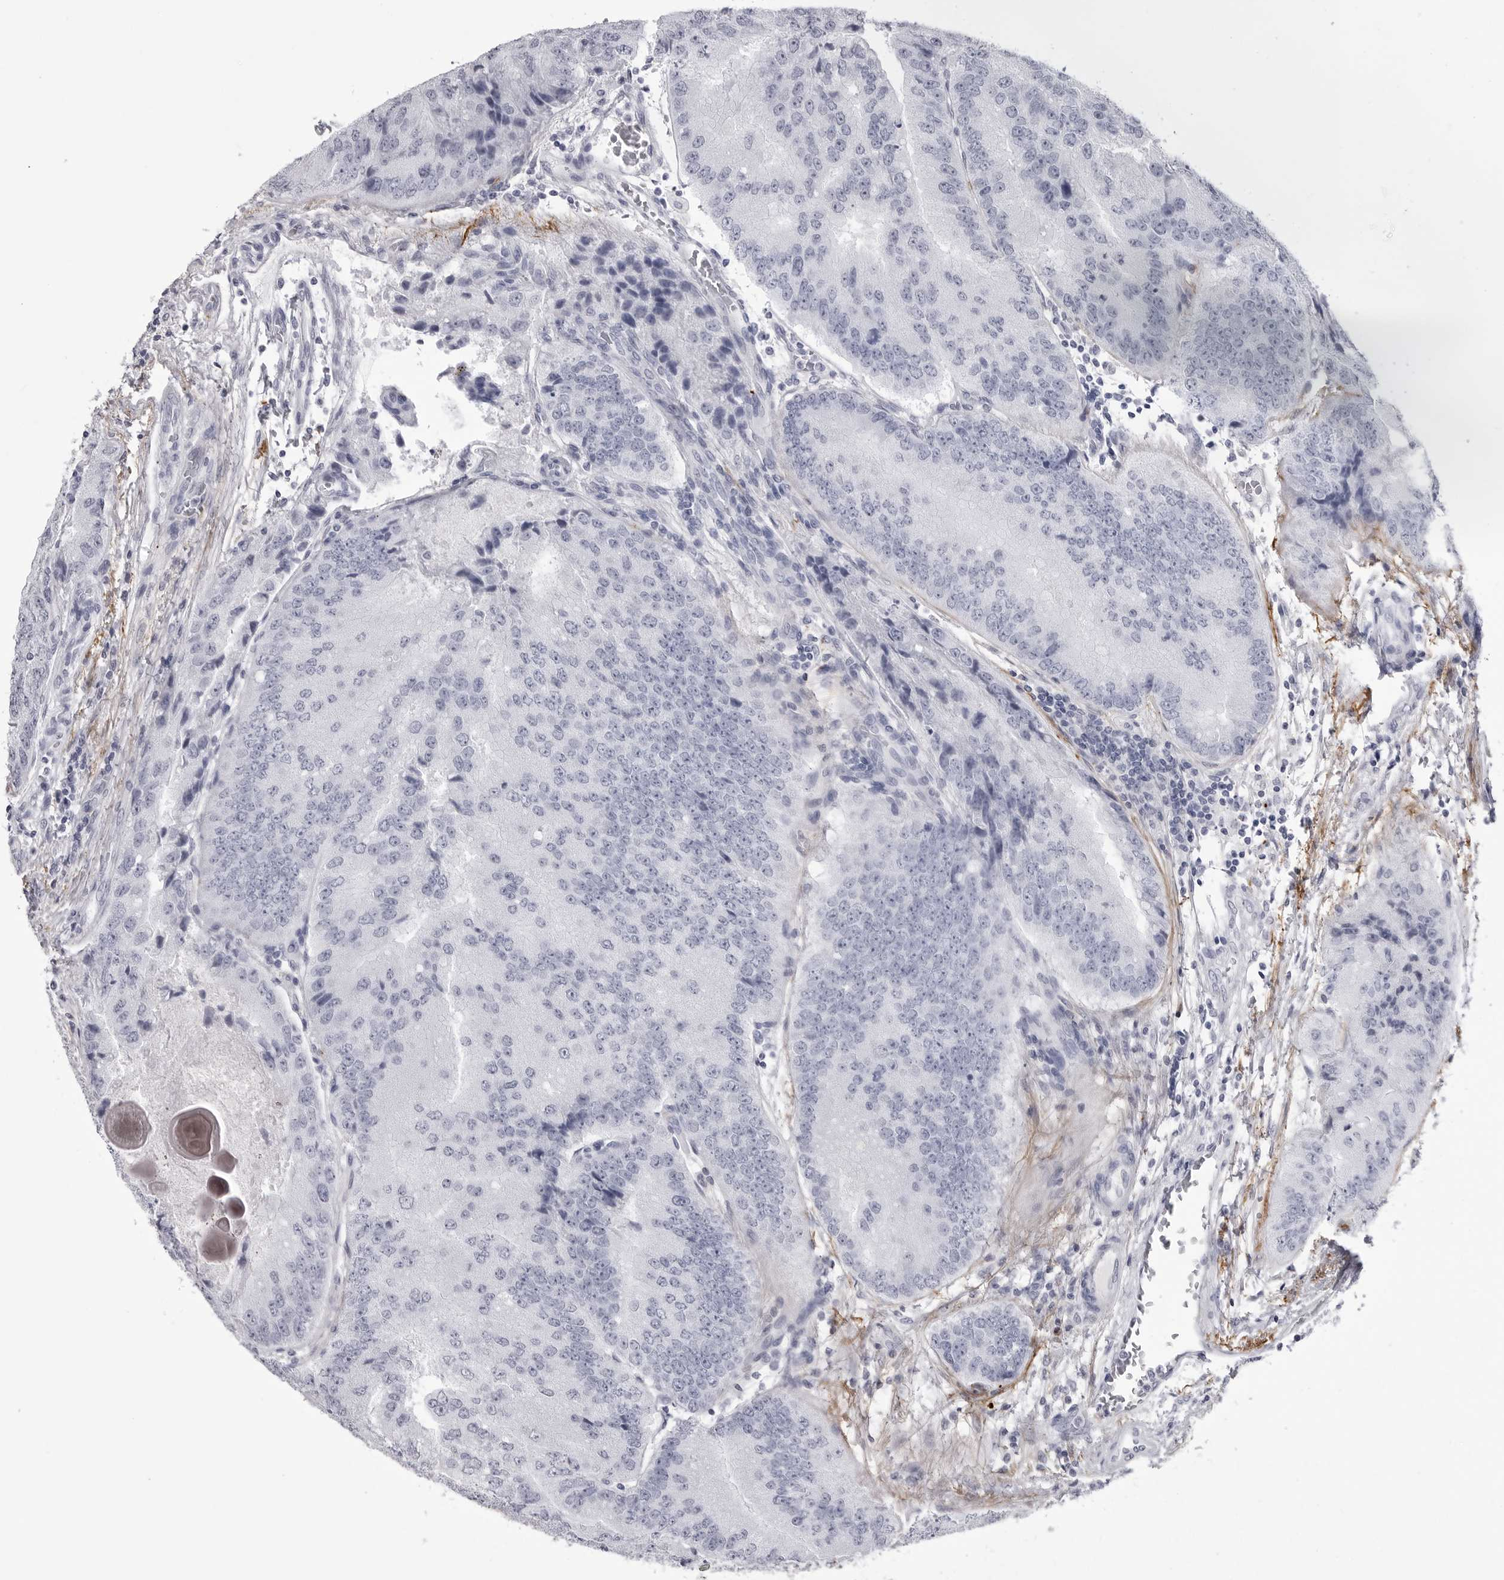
{"staining": {"intensity": "negative", "quantity": "none", "location": "none"}, "tissue": "prostate cancer", "cell_type": "Tumor cells", "image_type": "cancer", "snomed": [{"axis": "morphology", "description": "Adenocarcinoma, High grade"}, {"axis": "topography", "description": "Prostate"}], "caption": "Immunohistochemistry (IHC) of human prostate adenocarcinoma (high-grade) reveals no staining in tumor cells.", "gene": "COL26A1", "patient": {"sex": "male", "age": 70}}